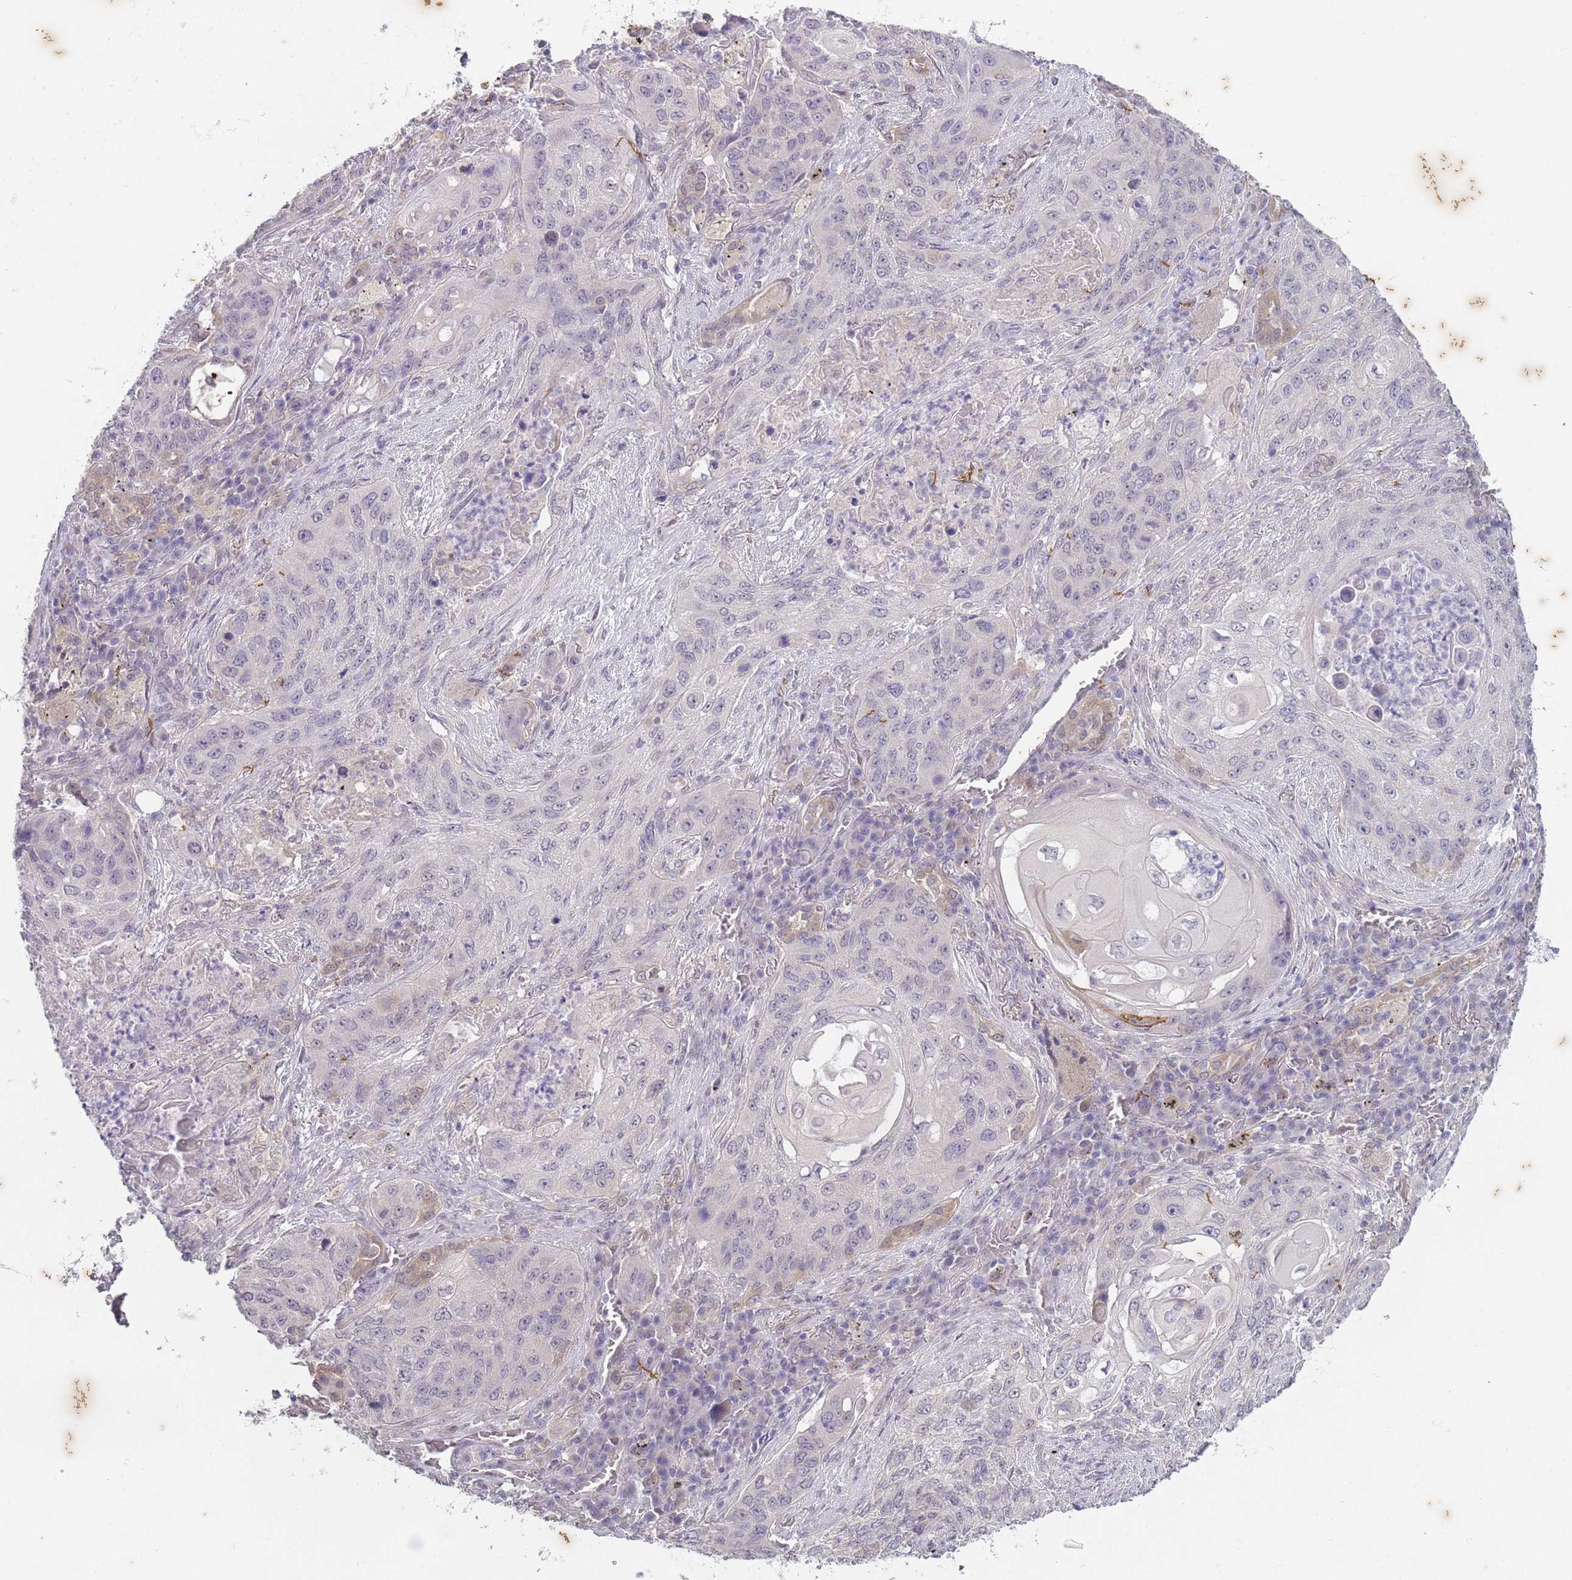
{"staining": {"intensity": "negative", "quantity": "none", "location": "none"}, "tissue": "lung cancer", "cell_type": "Tumor cells", "image_type": "cancer", "snomed": [{"axis": "morphology", "description": "Squamous cell carcinoma, NOS"}, {"axis": "topography", "description": "Lung"}], "caption": "This is an IHC histopathology image of human squamous cell carcinoma (lung). There is no positivity in tumor cells.", "gene": "ARPIN", "patient": {"sex": "female", "age": 63}}